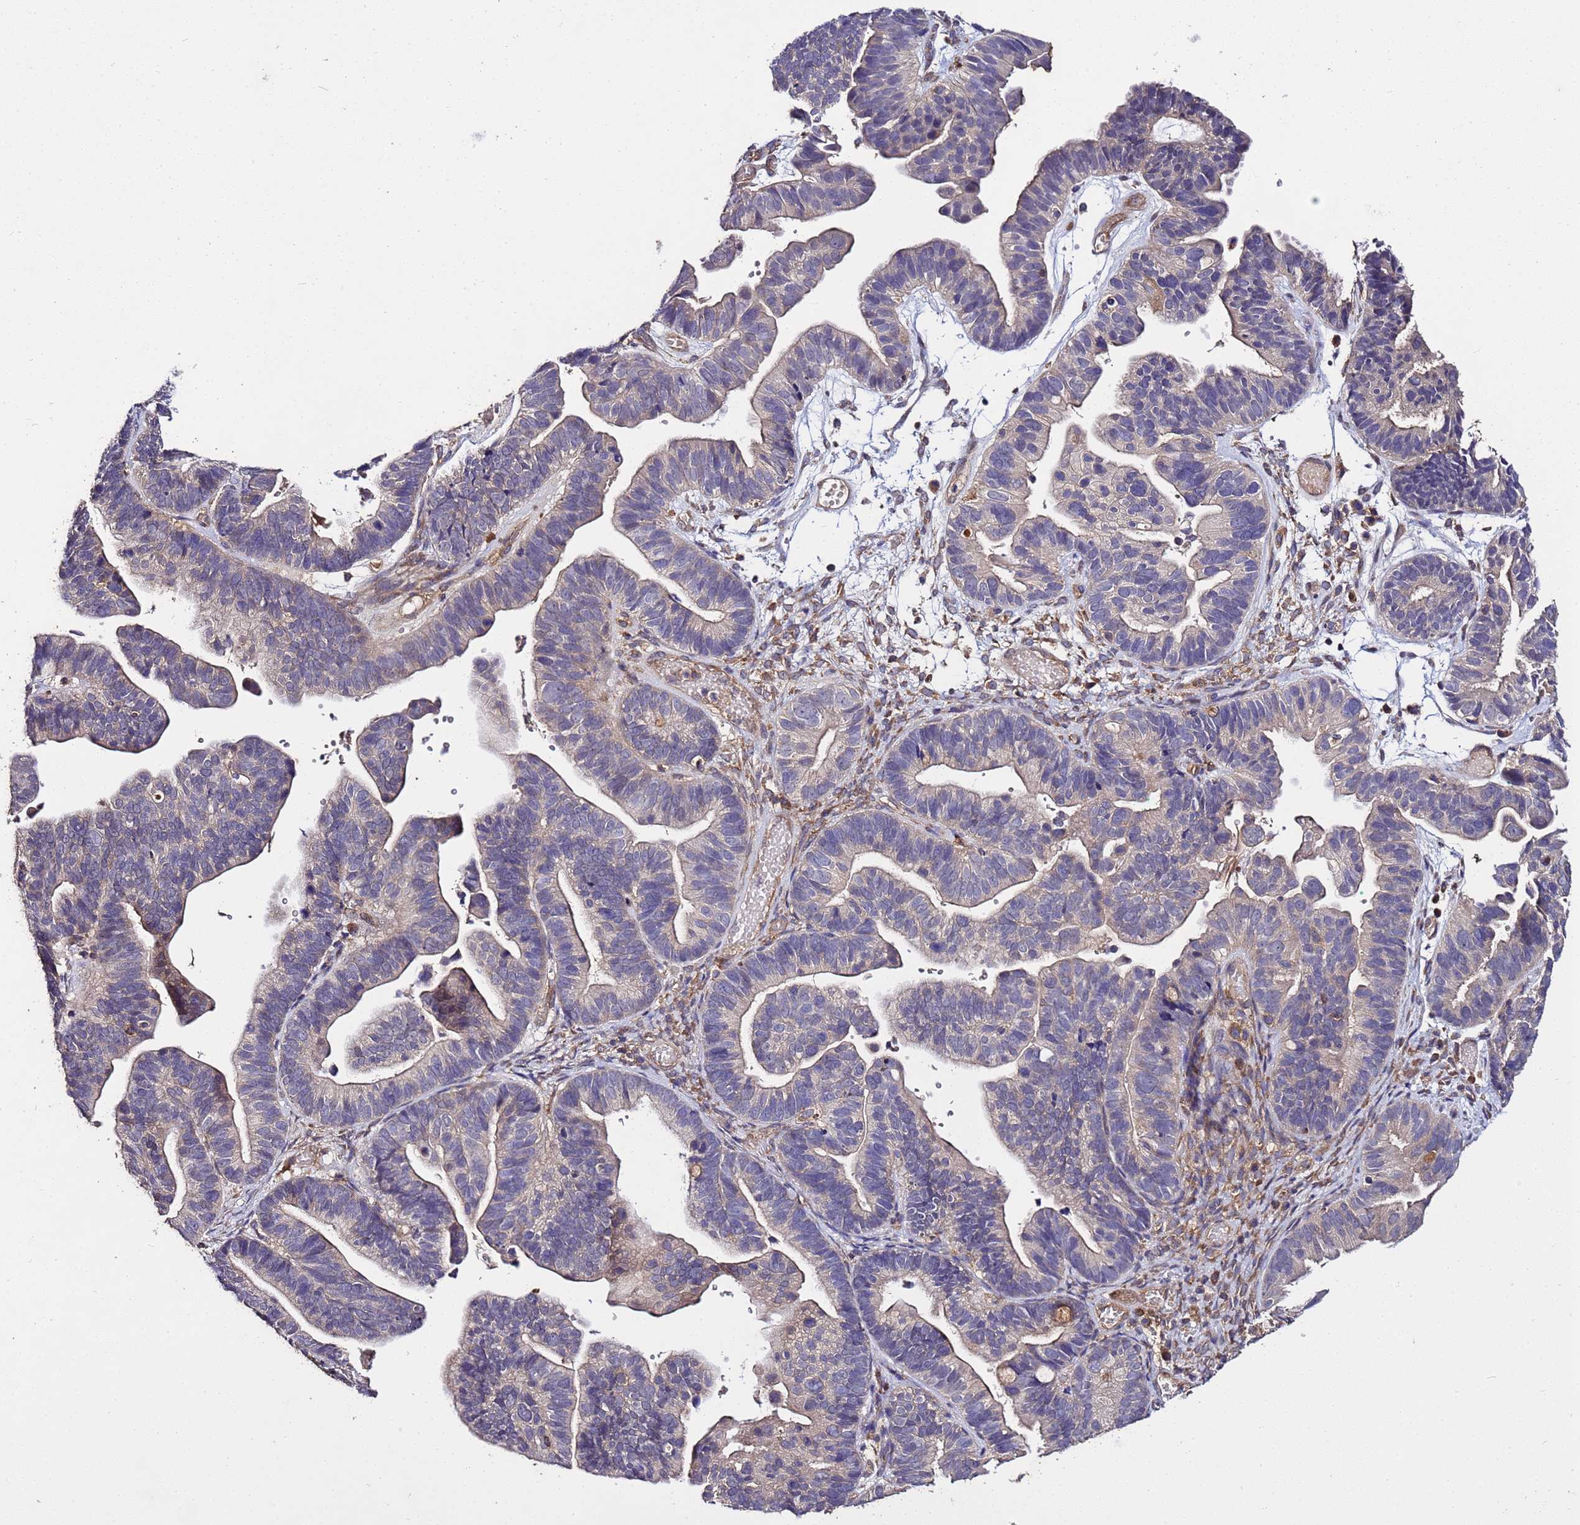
{"staining": {"intensity": "weak", "quantity": "<25%", "location": "cytoplasmic/membranous"}, "tissue": "ovarian cancer", "cell_type": "Tumor cells", "image_type": "cancer", "snomed": [{"axis": "morphology", "description": "Cystadenocarcinoma, serous, NOS"}, {"axis": "topography", "description": "Ovary"}], "caption": "DAB (3,3'-diaminobenzidine) immunohistochemical staining of ovarian serous cystadenocarcinoma reveals no significant positivity in tumor cells.", "gene": "GSPT2", "patient": {"sex": "female", "age": 56}}